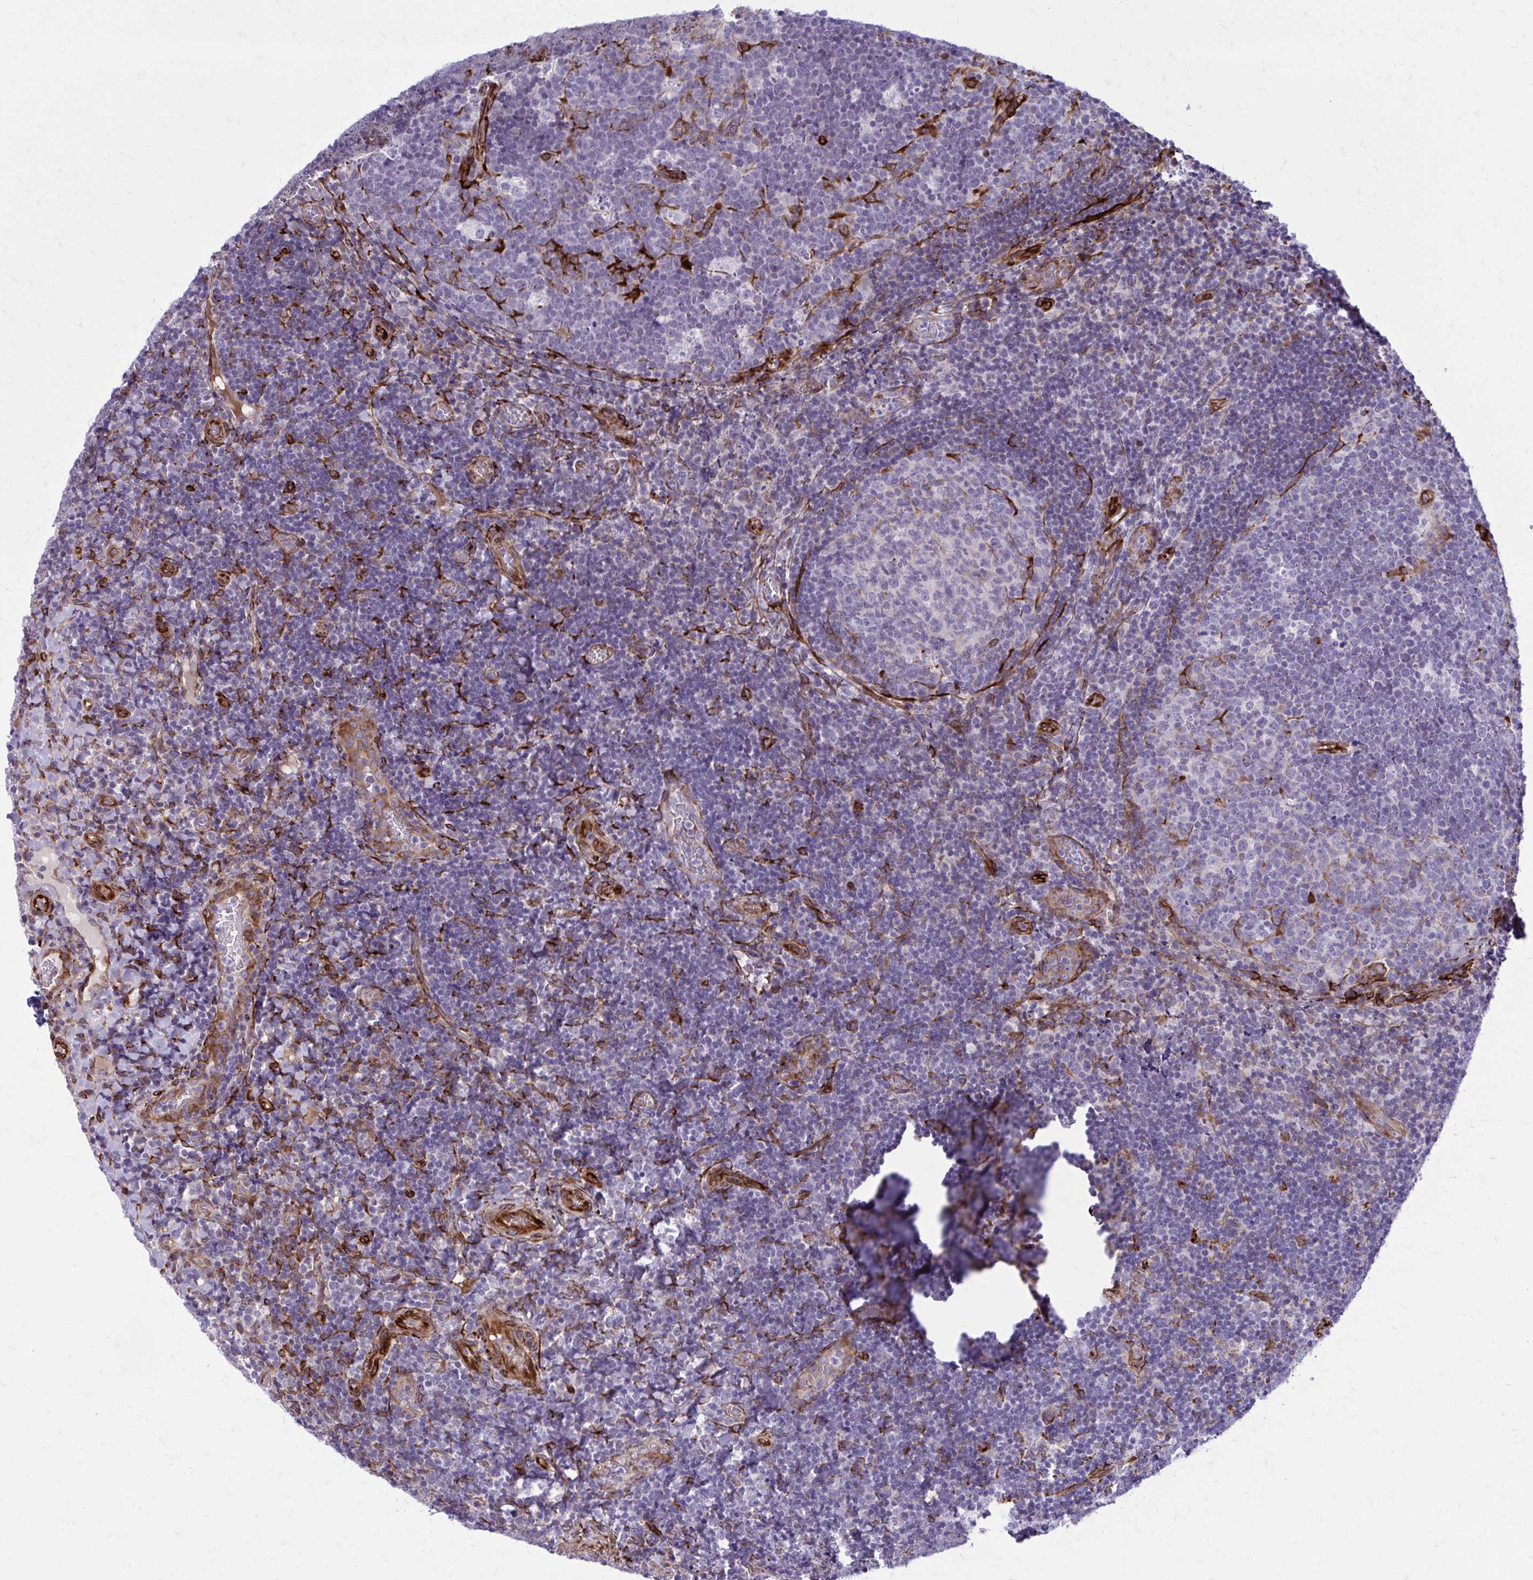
{"staining": {"intensity": "negative", "quantity": "none", "location": "none"}, "tissue": "tonsil", "cell_type": "Germinal center cells", "image_type": "normal", "snomed": [{"axis": "morphology", "description": "Normal tissue, NOS"}, {"axis": "topography", "description": "Tonsil"}], "caption": "The micrograph reveals no staining of germinal center cells in unremarkable tonsil.", "gene": "BEND5", "patient": {"sex": "male", "age": 17}}